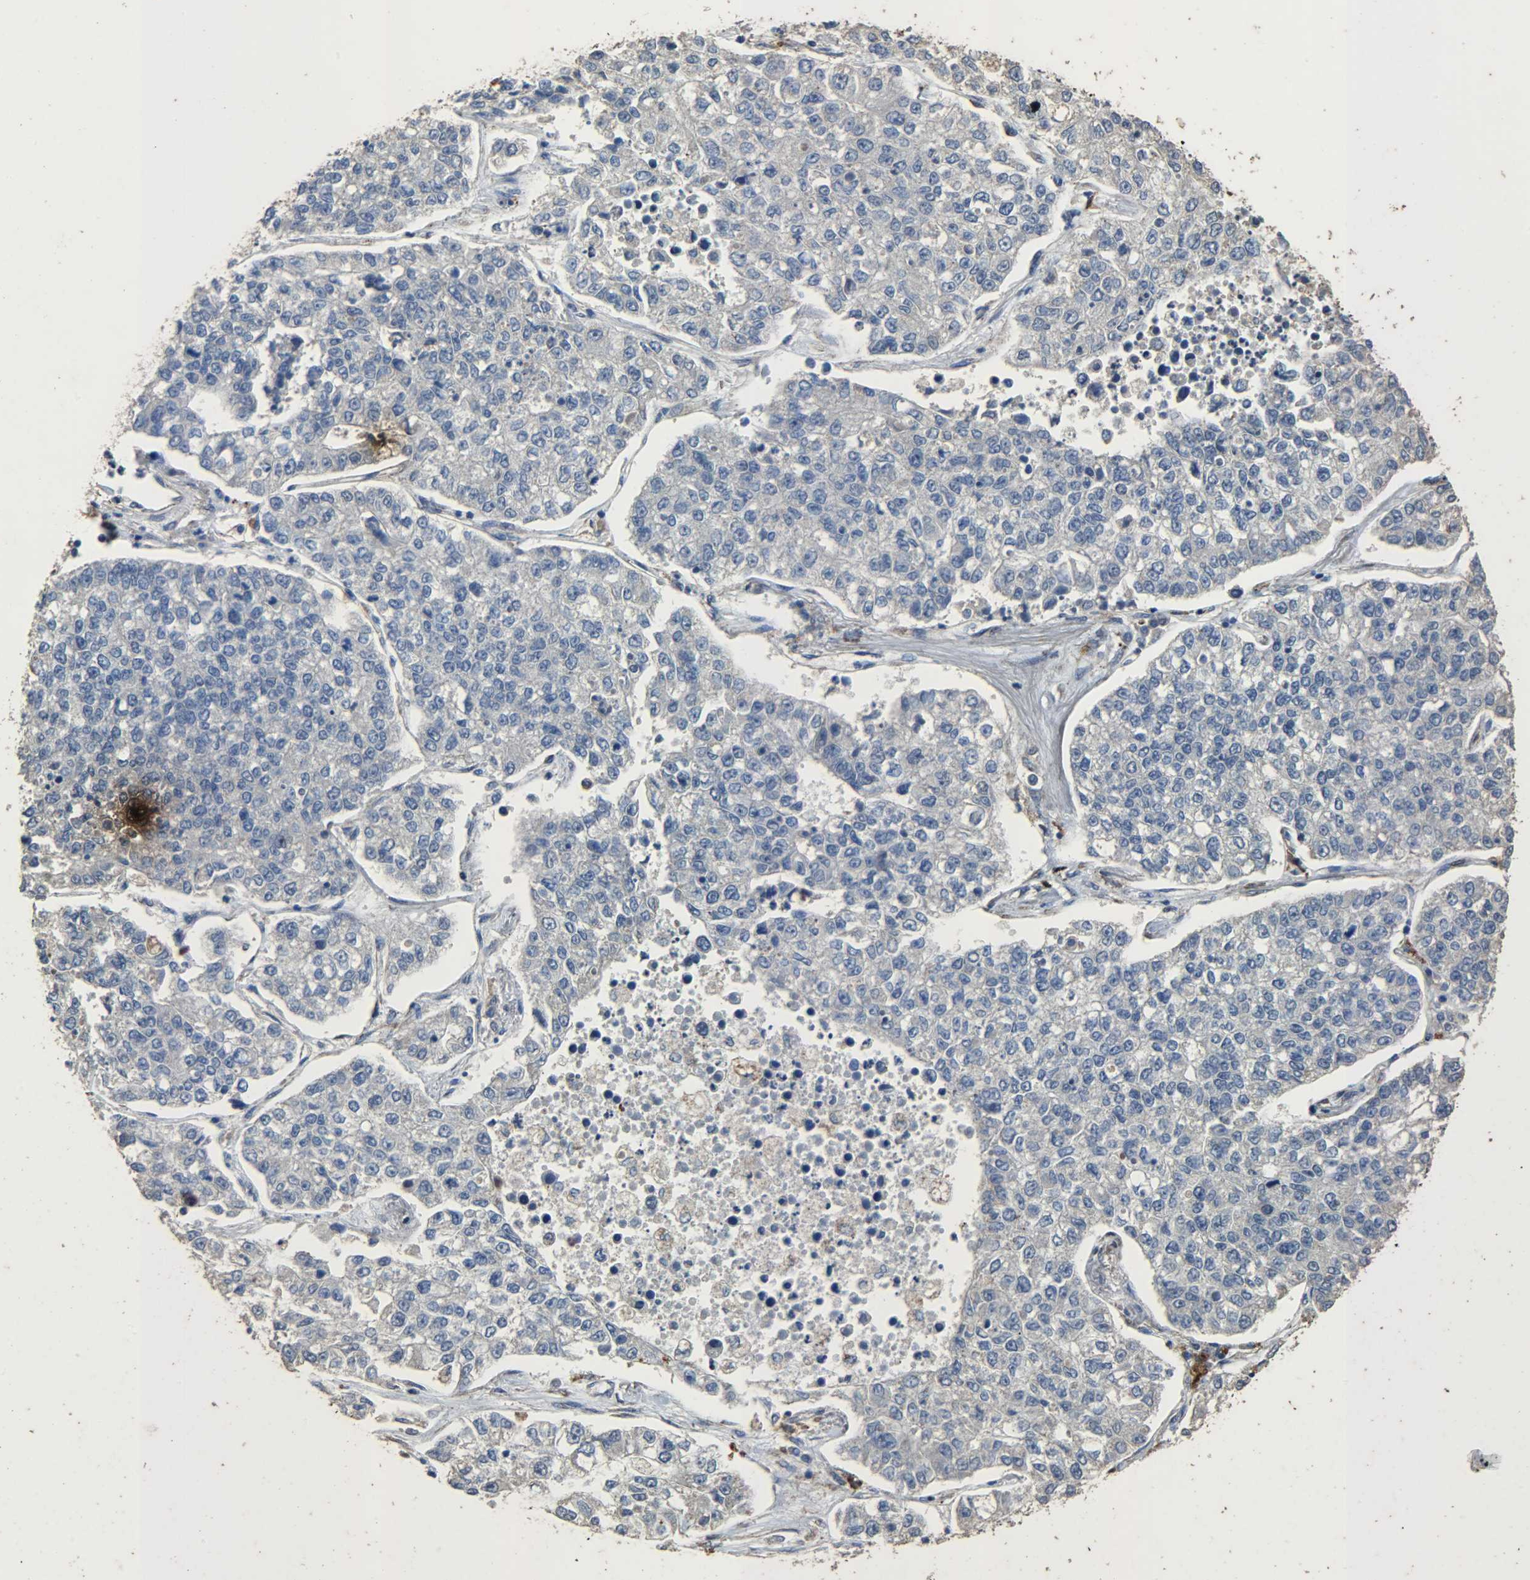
{"staining": {"intensity": "negative", "quantity": "none", "location": "none"}, "tissue": "lung cancer", "cell_type": "Tumor cells", "image_type": "cancer", "snomed": [{"axis": "morphology", "description": "Adenocarcinoma, NOS"}, {"axis": "topography", "description": "Lung"}], "caption": "Immunohistochemical staining of human adenocarcinoma (lung) exhibits no significant staining in tumor cells.", "gene": "TPM4", "patient": {"sex": "male", "age": 49}}